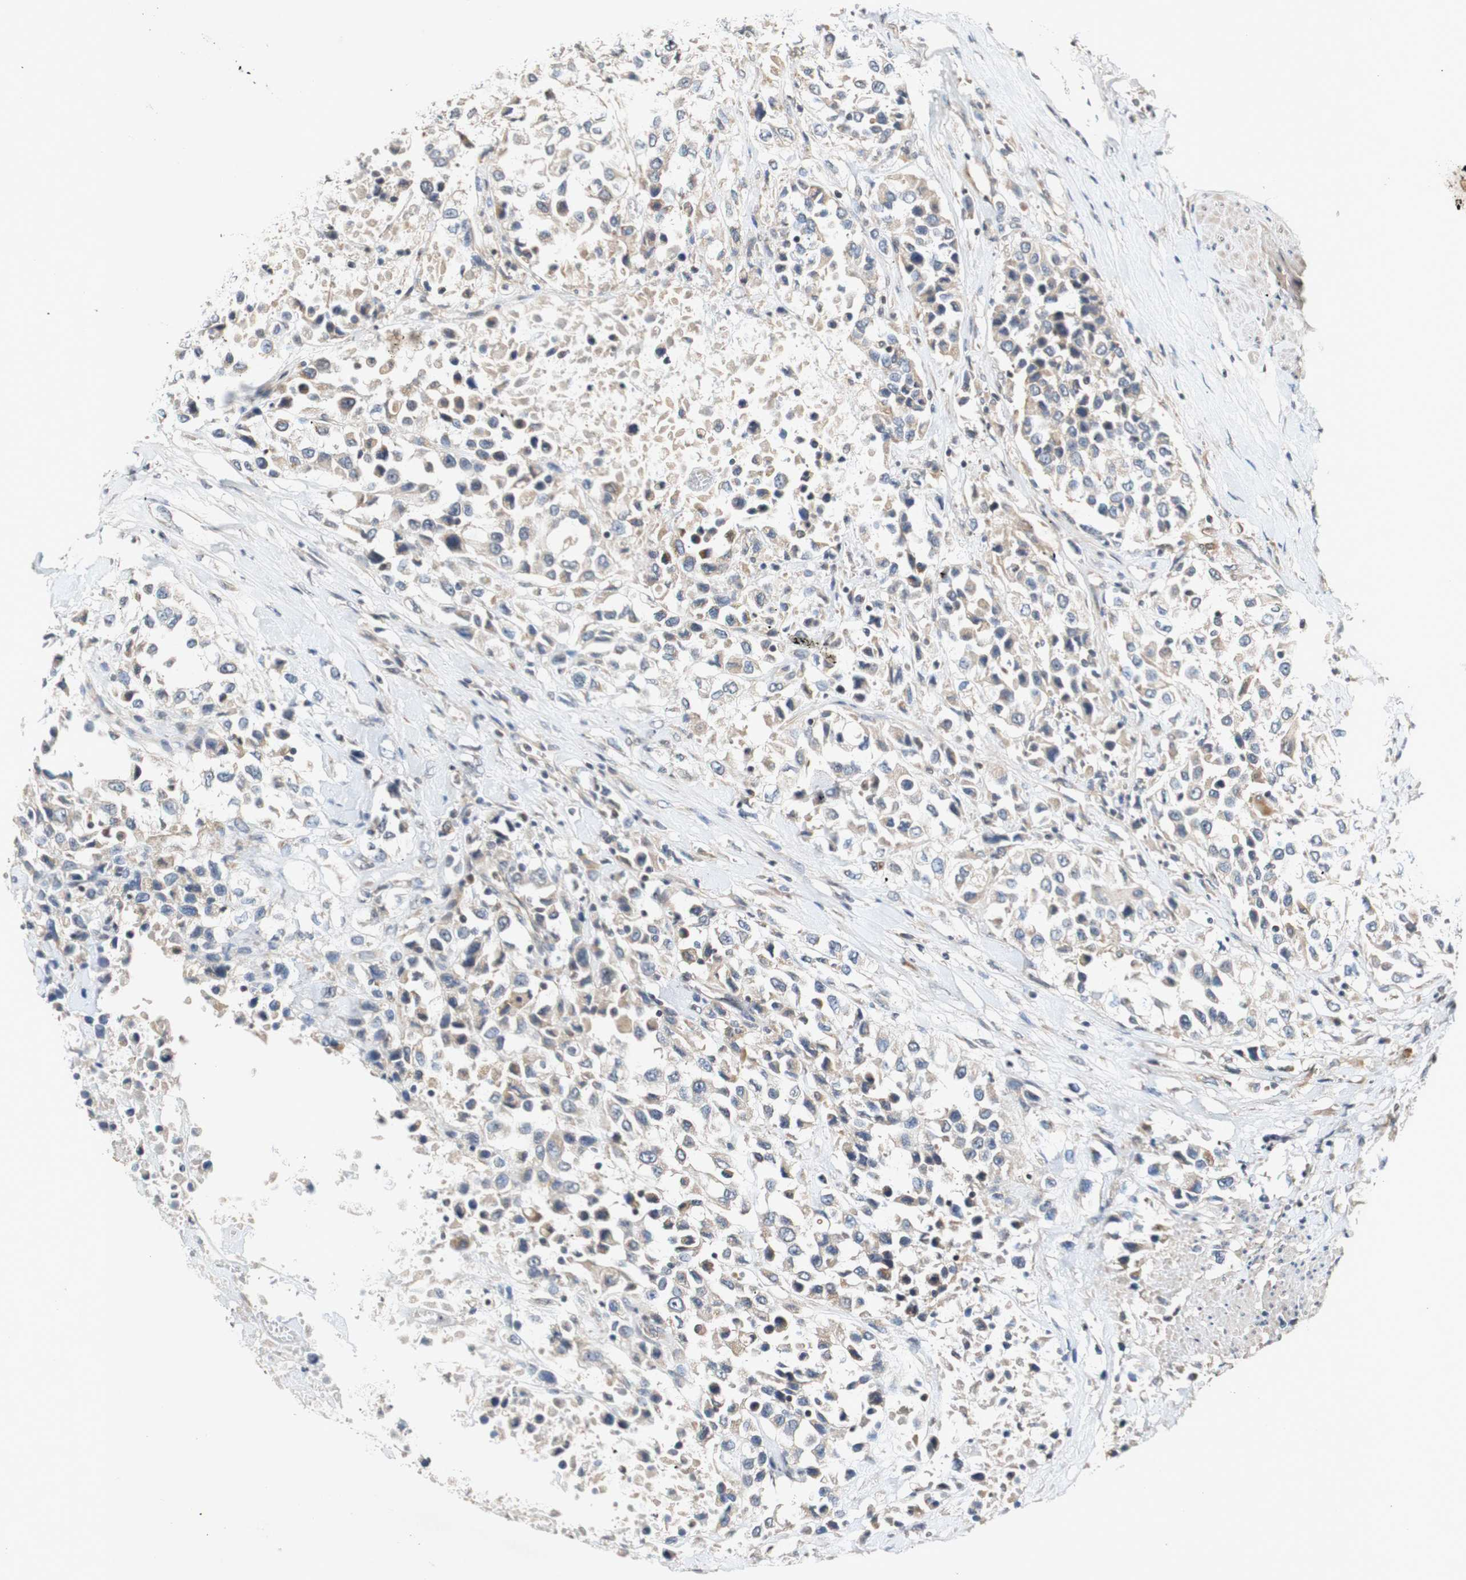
{"staining": {"intensity": "weak", "quantity": "25%-75%", "location": "cytoplasmic/membranous"}, "tissue": "urothelial cancer", "cell_type": "Tumor cells", "image_type": "cancer", "snomed": [{"axis": "morphology", "description": "Urothelial carcinoma, High grade"}, {"axis": "topography", "description": "Urinary bladder"}], "caption": "Tumor cells show low levels of weak cytoplasmic/membranous expression in approximately 25%-75% of cells in urothelial cancer. The staining was performed using DAB (3,3'-diaminobenzidine) to visualize the protein expression in brown, while the nuclei were stained in blue with hematoxylin (Magnification: 20x).", "gene": "PIN1", "patient": {"sex": "female", "age": 80}}